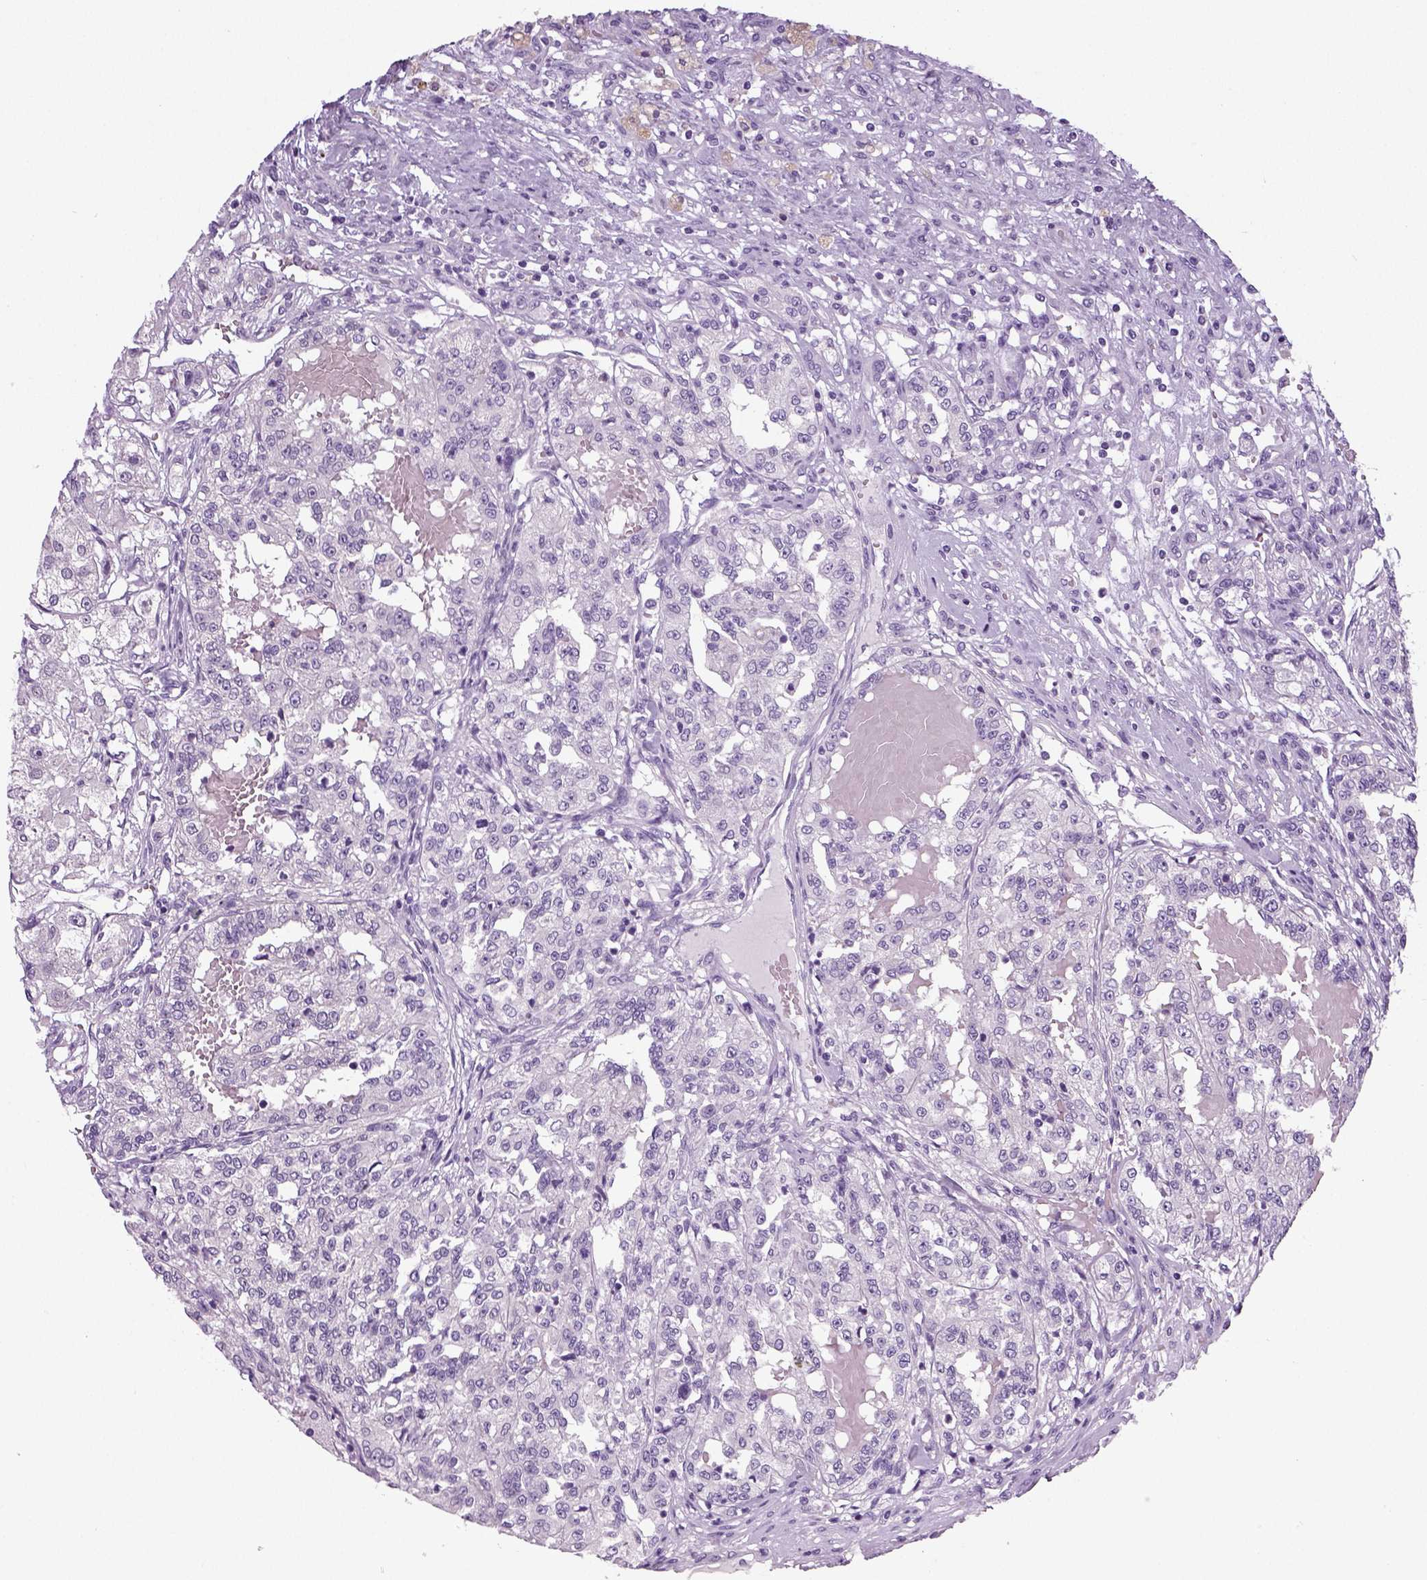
{"staining": {"intensity": "negative", "quantity": "none", "location": "none"}, "tissue": "renal cancer", "cell_type": "Tumor cells", "image_type": "cancer", "snomed": [{"axis": "morphology", "description": "Adenocarcinoma, NOS"}, {"axis": "topography", "description": "Kidney"}], "caption": "Human renal cancer stained for a protein using immunohistochemistry (IHC) exhibits no expression in tumor cells.", "gene": "NECAB2", "patient": {"sex": "female", "age": 63}}